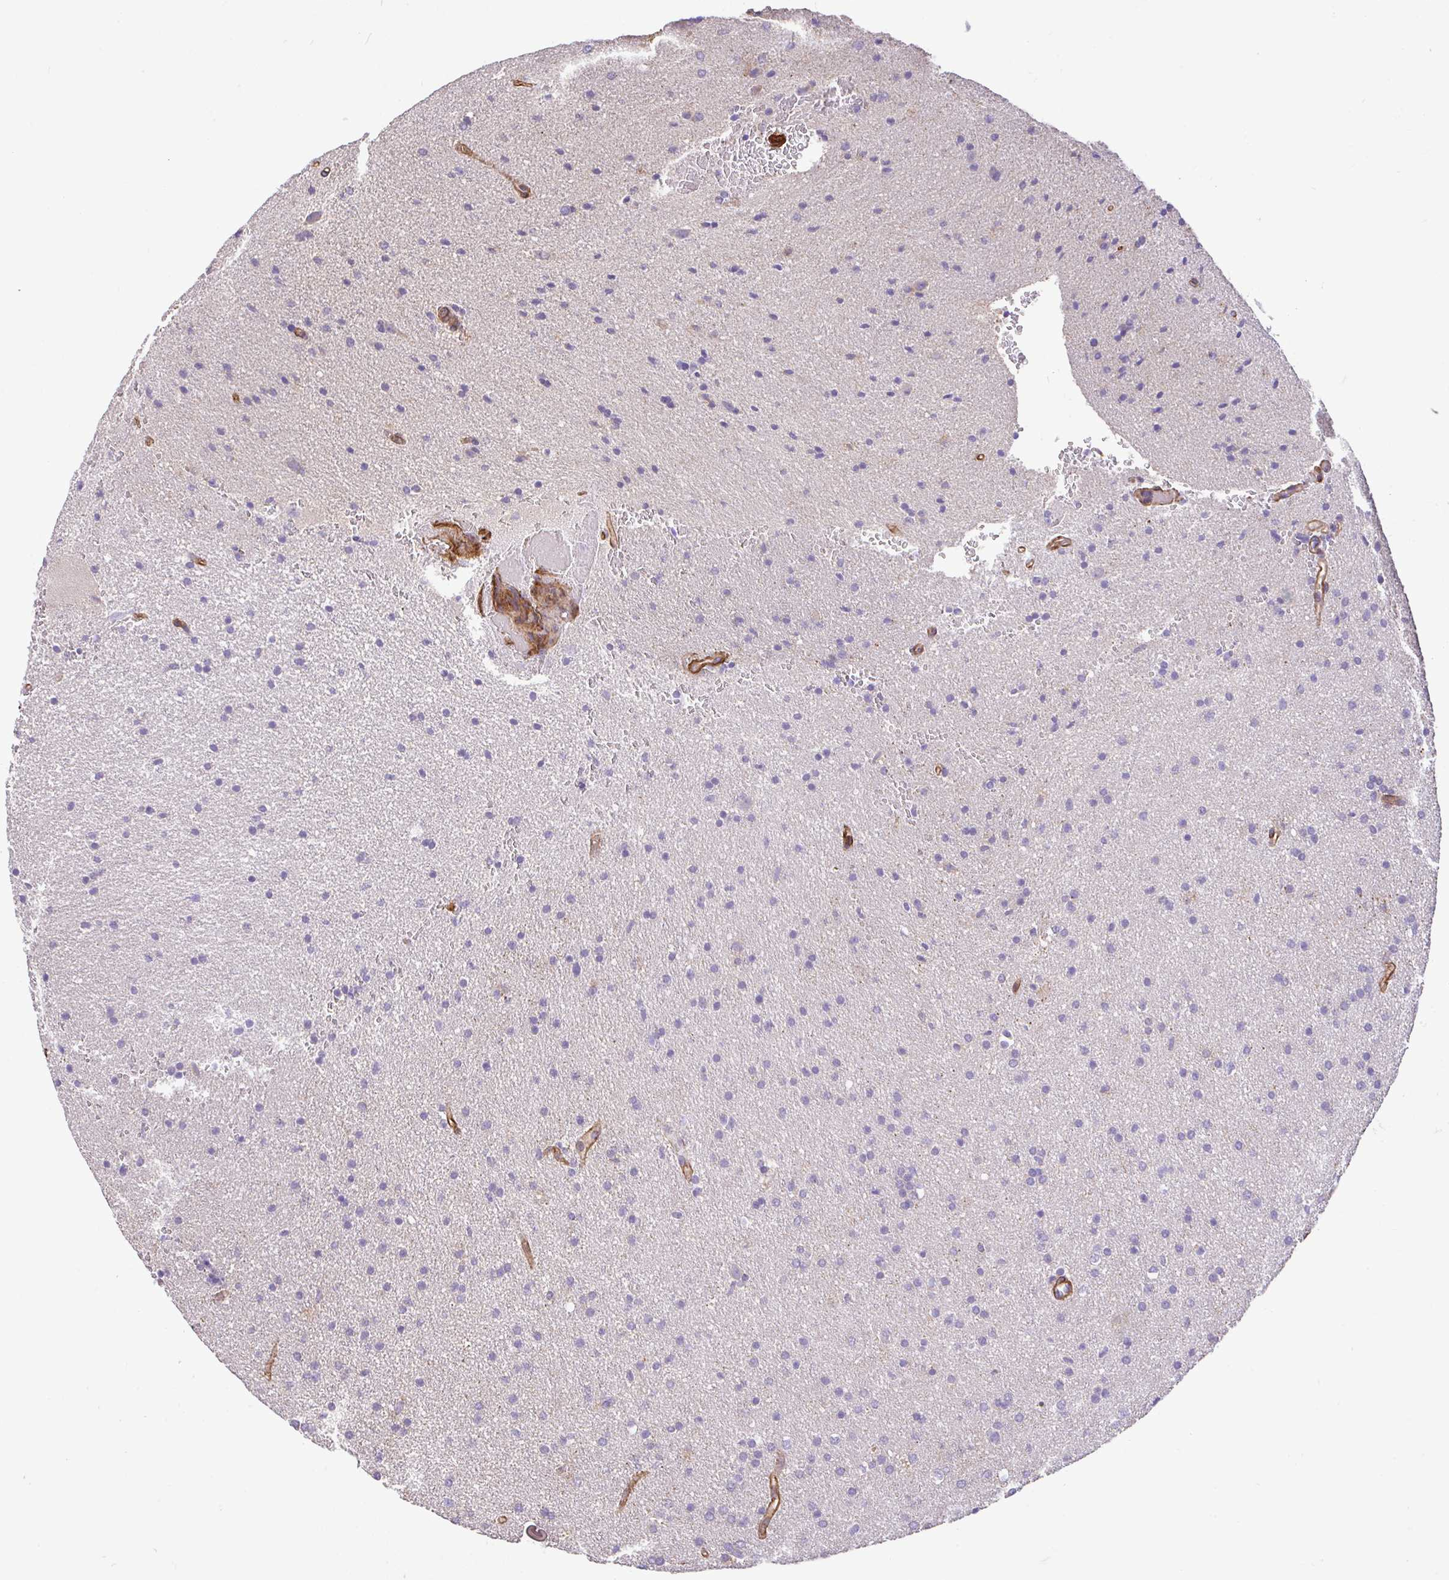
{"staining": {"intensity": "negative", "quantity": "none", "location": "none"}, "tissue": "glioma", "cell_type": "Tumor cells", "image_type": "cancer", "snomed": [{"axis": "morphology", "description": "Glioma, malignant, Low grade"}, {"axis": "topography", "description": "Brain"}], "caption": "Malignant low-grade glioma stained for a protein using immunohistochemistry reveals no staining tumor cells.", "gene": "PTPRK", "patient": {"sex": "female", "age": 34}}